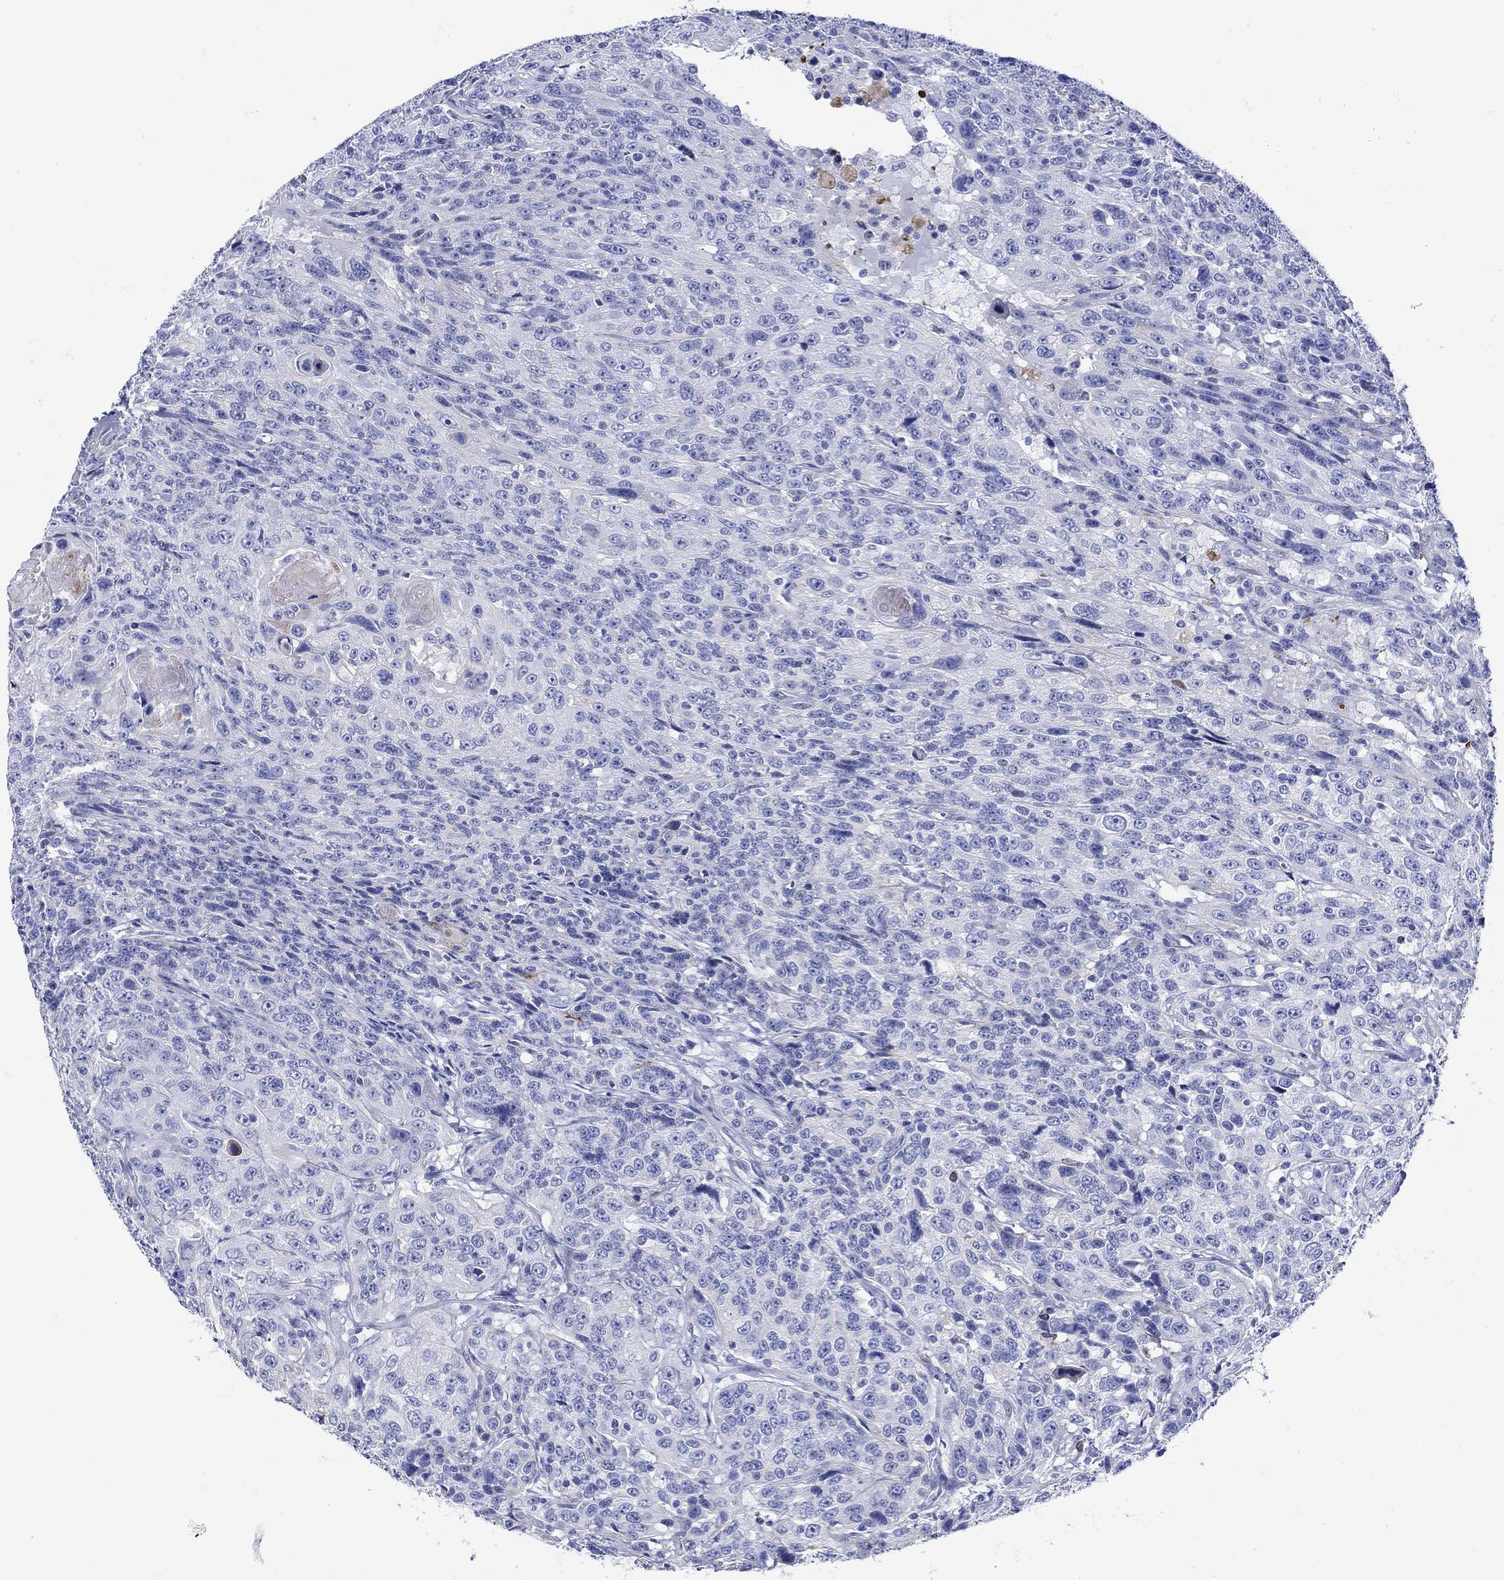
{"staining": {"intensity": "negative", "quantity": "none", "location": "none"}, "tissue": "urothelial cancer", "cell_type": "Tumor cells", "image_type": "cancer", "snomed": [{"axis": "morphology", "description": "Urothelial carcinoma, NOS"}, {"axis": "morphology", "description": "Urothelial carcinoma, High grade"}, {"axis": "topography", "description": "Urinary bladder"}], "caption": "High power microscopy image of an immunohistochemistry image of urothelial cancer, revealing no significant staining in tumor cells.", "gene": "ANKMY1", "patient": {"sex": "female", "age": 73}}